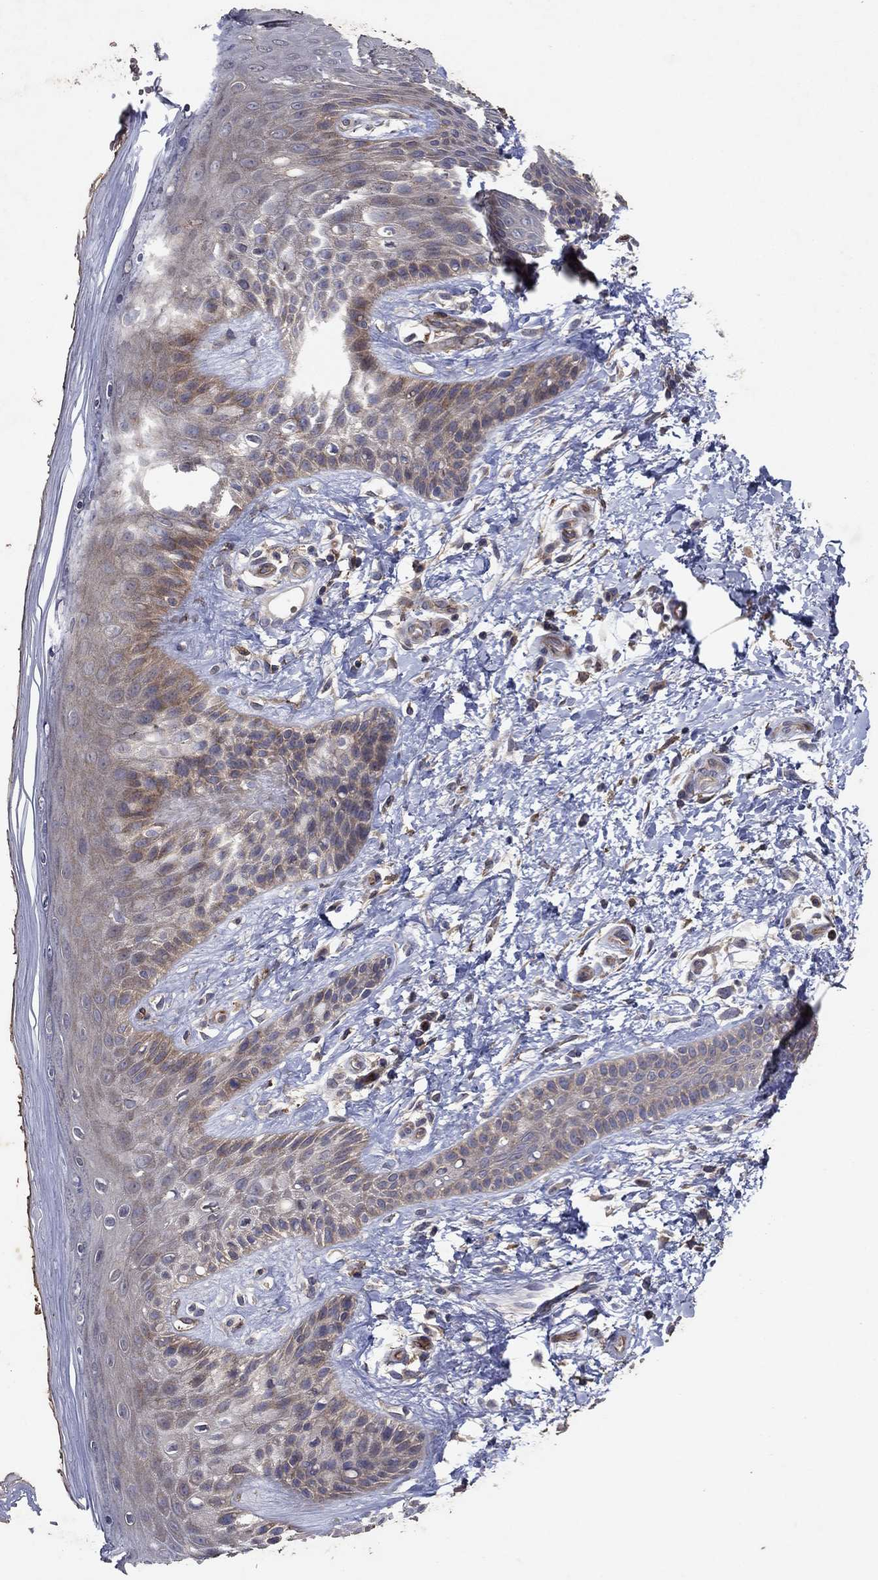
{"staining": {"intensity": "weak", "quantity": "25%-75%", "location": "cytoplasmic/membranous"}, "tissue": "skin", "cell_type": "Epidermal cells", "image_type": "normal", "snomed": [{"axis": "morphology", "description": "Normal tissue, NOS"}, {"axis": "topography", "description": "Anal"}], "caption": "High-power microscopy captured an immunohistochemistry (IHC) micrograph of unremarkable skin, revealing weak cytoplasmic/membranous positivity in about 25%-75% of epidermal cells. The protein of interest is shown in brown color, while the nuclei are stained blue.", "gene": "FRG1", "patient": {"sex": "male", "age": 36}}